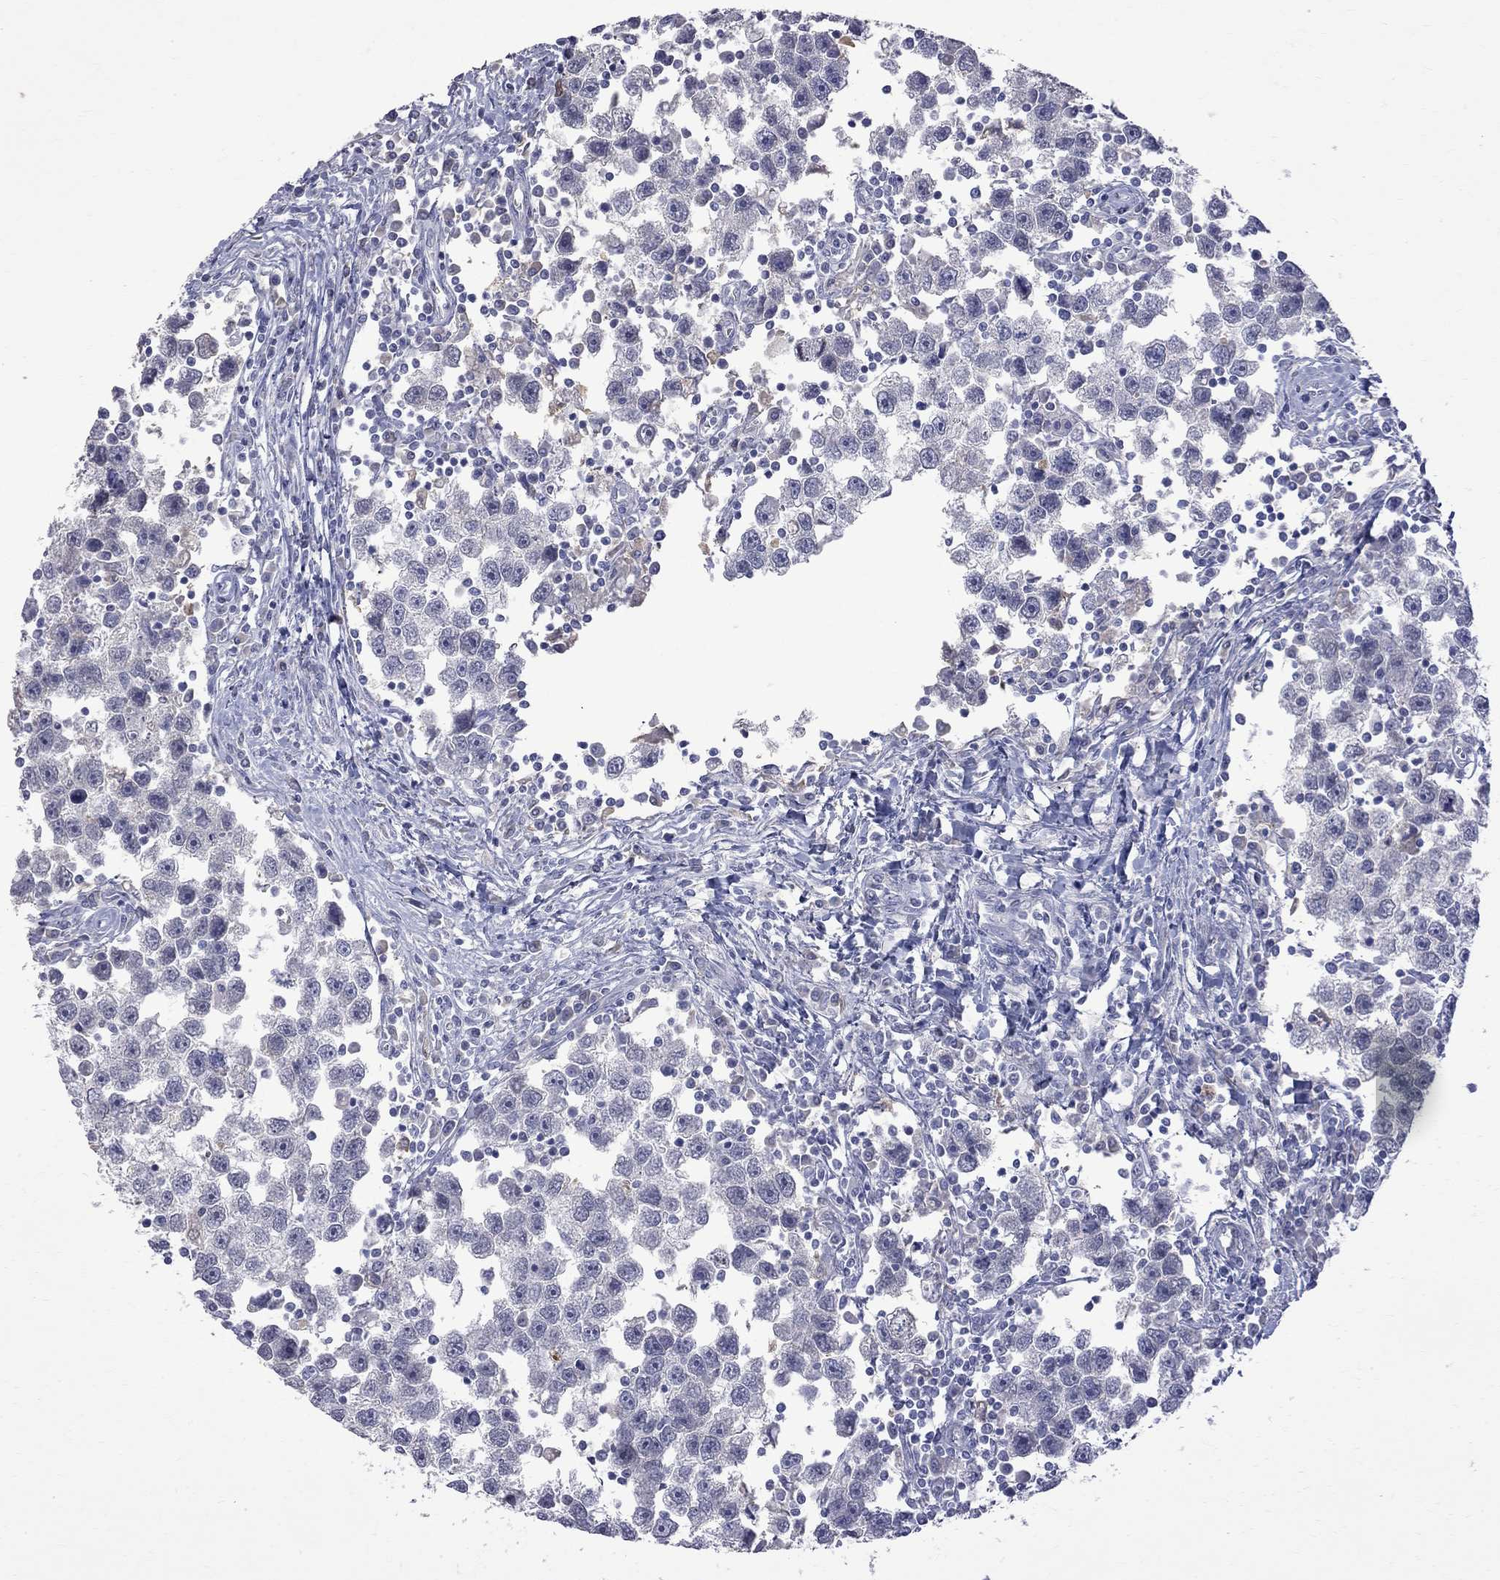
{"staining": {"intensity": "negative", "quantity": "none", "location": "none"}, "tissue": "testis cancer", "cell_type": "Tumor cells", "image_type": "cancer", "snomed": [{"axis": "morphology", "description": "Seminoma, NOS"}, {"axis": "topography", "description": "Testis"}], "caption": "Tumor cells show no significant positivity in testis cancer.", "gene": "CKAP2", "patient": {"sex": "male", "age": 30}}